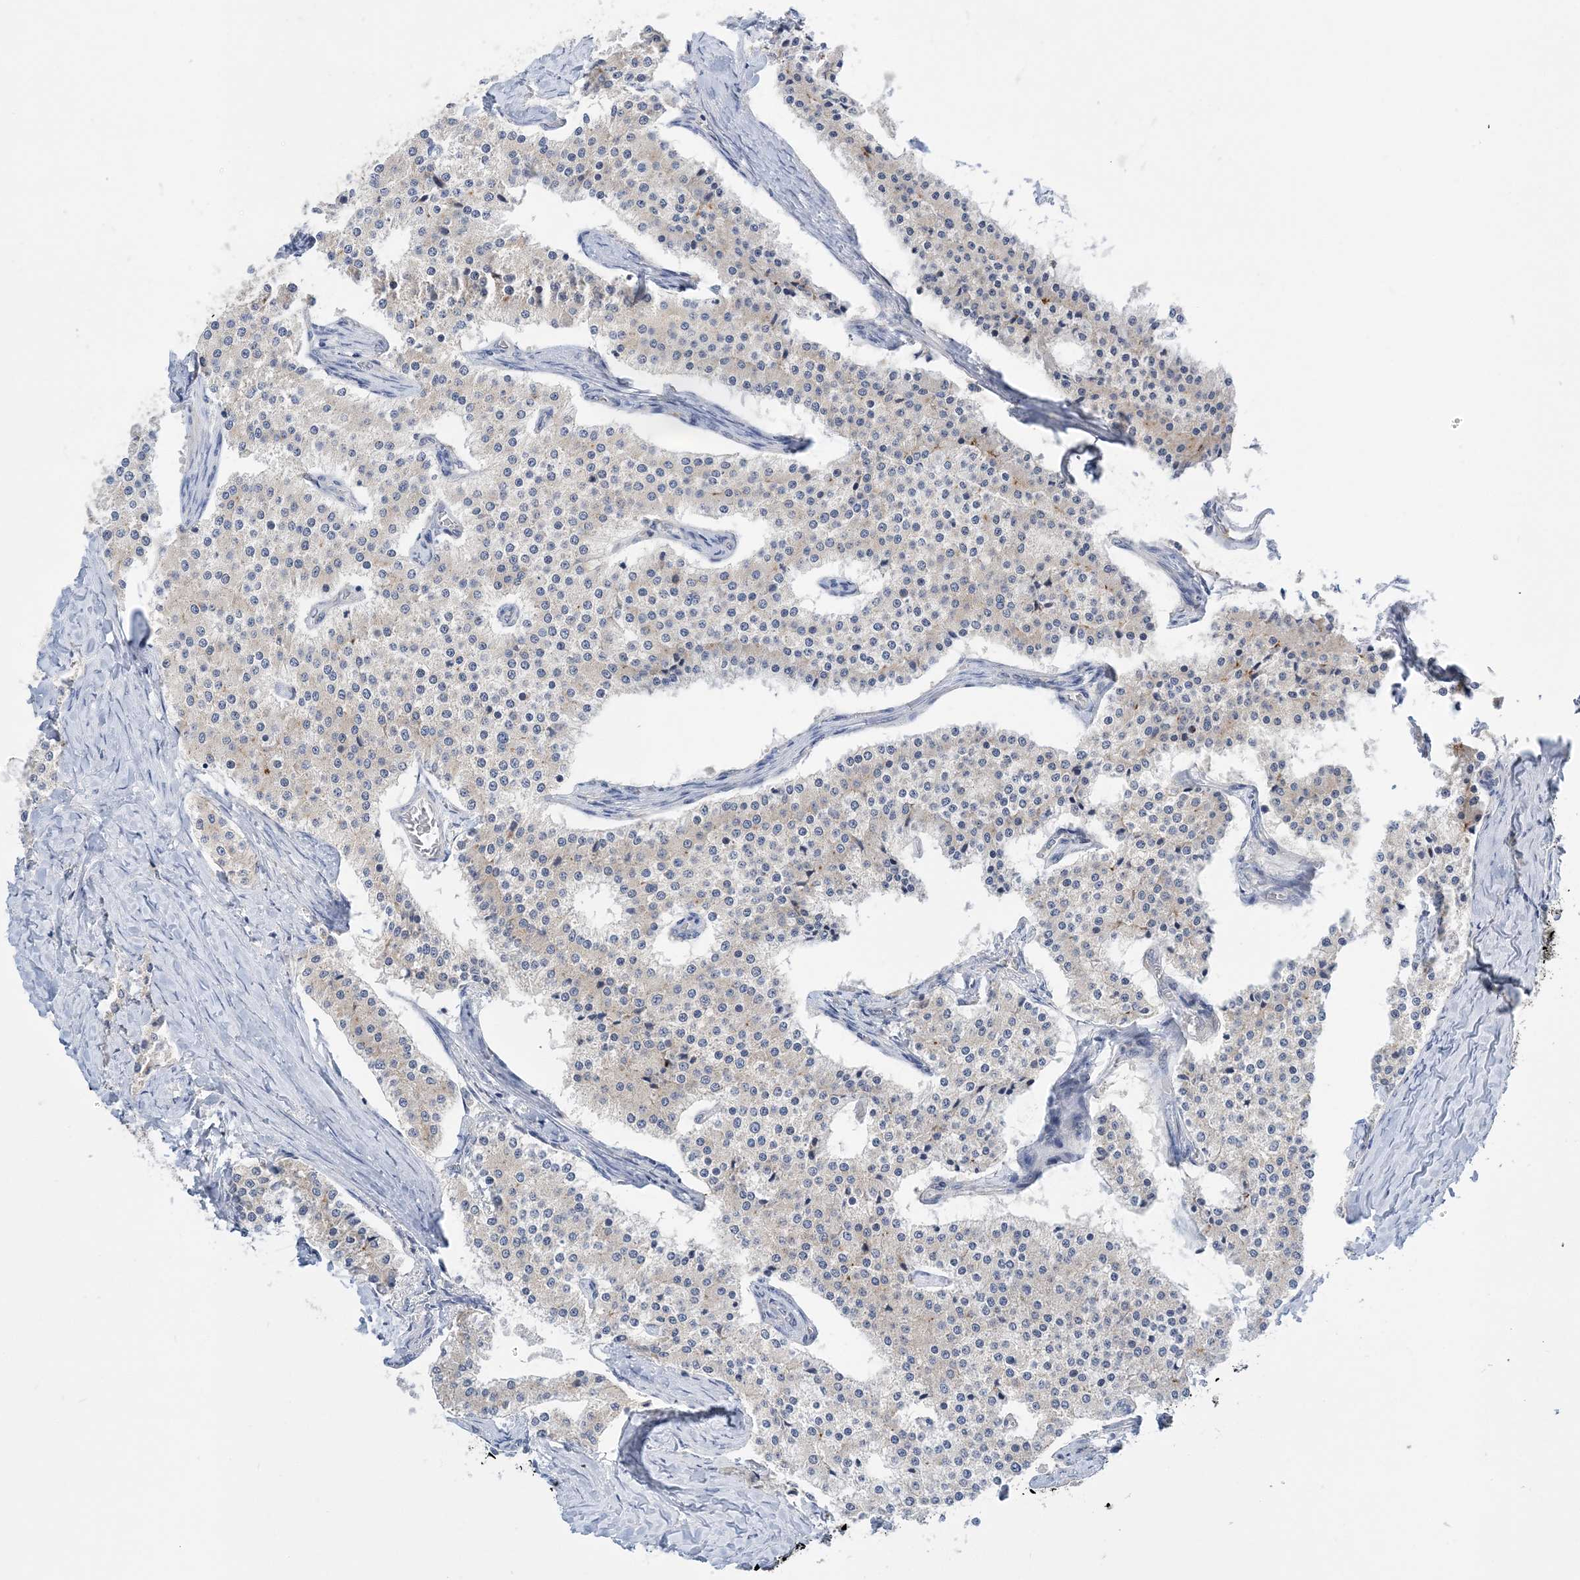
{"staining": {"intensity": "negative", "quantity": "none", "location": "none"}, "tissue": "carcinoid", "cell_type": "Tumor cells", "image_type": "cancer", "snomed": [{"axis": "morphology", "description": "Carcinoid, malignant, NOS"}, {"axis": "topography", "description": "Colon"}], "caption": "Human carcinoid stained for a protein using immunohistochemistry (IHC) displays no staining in tumor cells.", "gene": "LARP4B", "patient": {"sex": "female", "age": 52}}